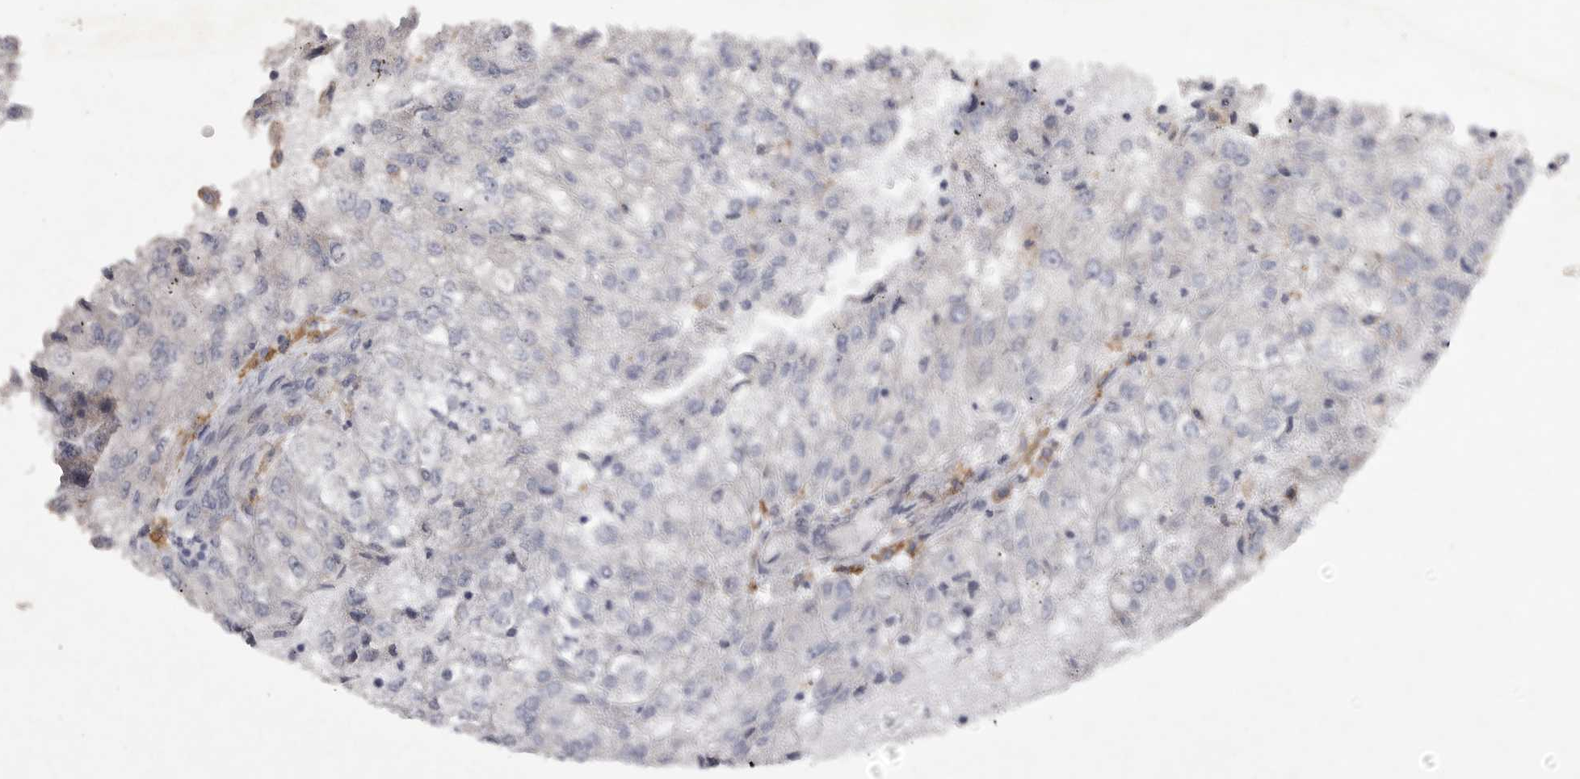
{"staining": {"intensity": "negative", "quantity": "none", "location": "none"}, "tissue": "renal cancer", "cell_type": "Tumor cells", "image_type": "cancer", "snomed": [{"axis": "morphology", "description": "Adenocarcinoma, NOS"}, {"axis": "topography", "description": "Kidney"}], "caption": "Renal cancer (adenocarcinoma) was stained to show a protein in brown. There is no significant positivity in tumor cells. (Brightfield microscopy of DAB (3,3'-diaminobenzidine) IHC at high magnification).", "gene": "EDEM3", "patient": {"sex": "female", "age": 54}}